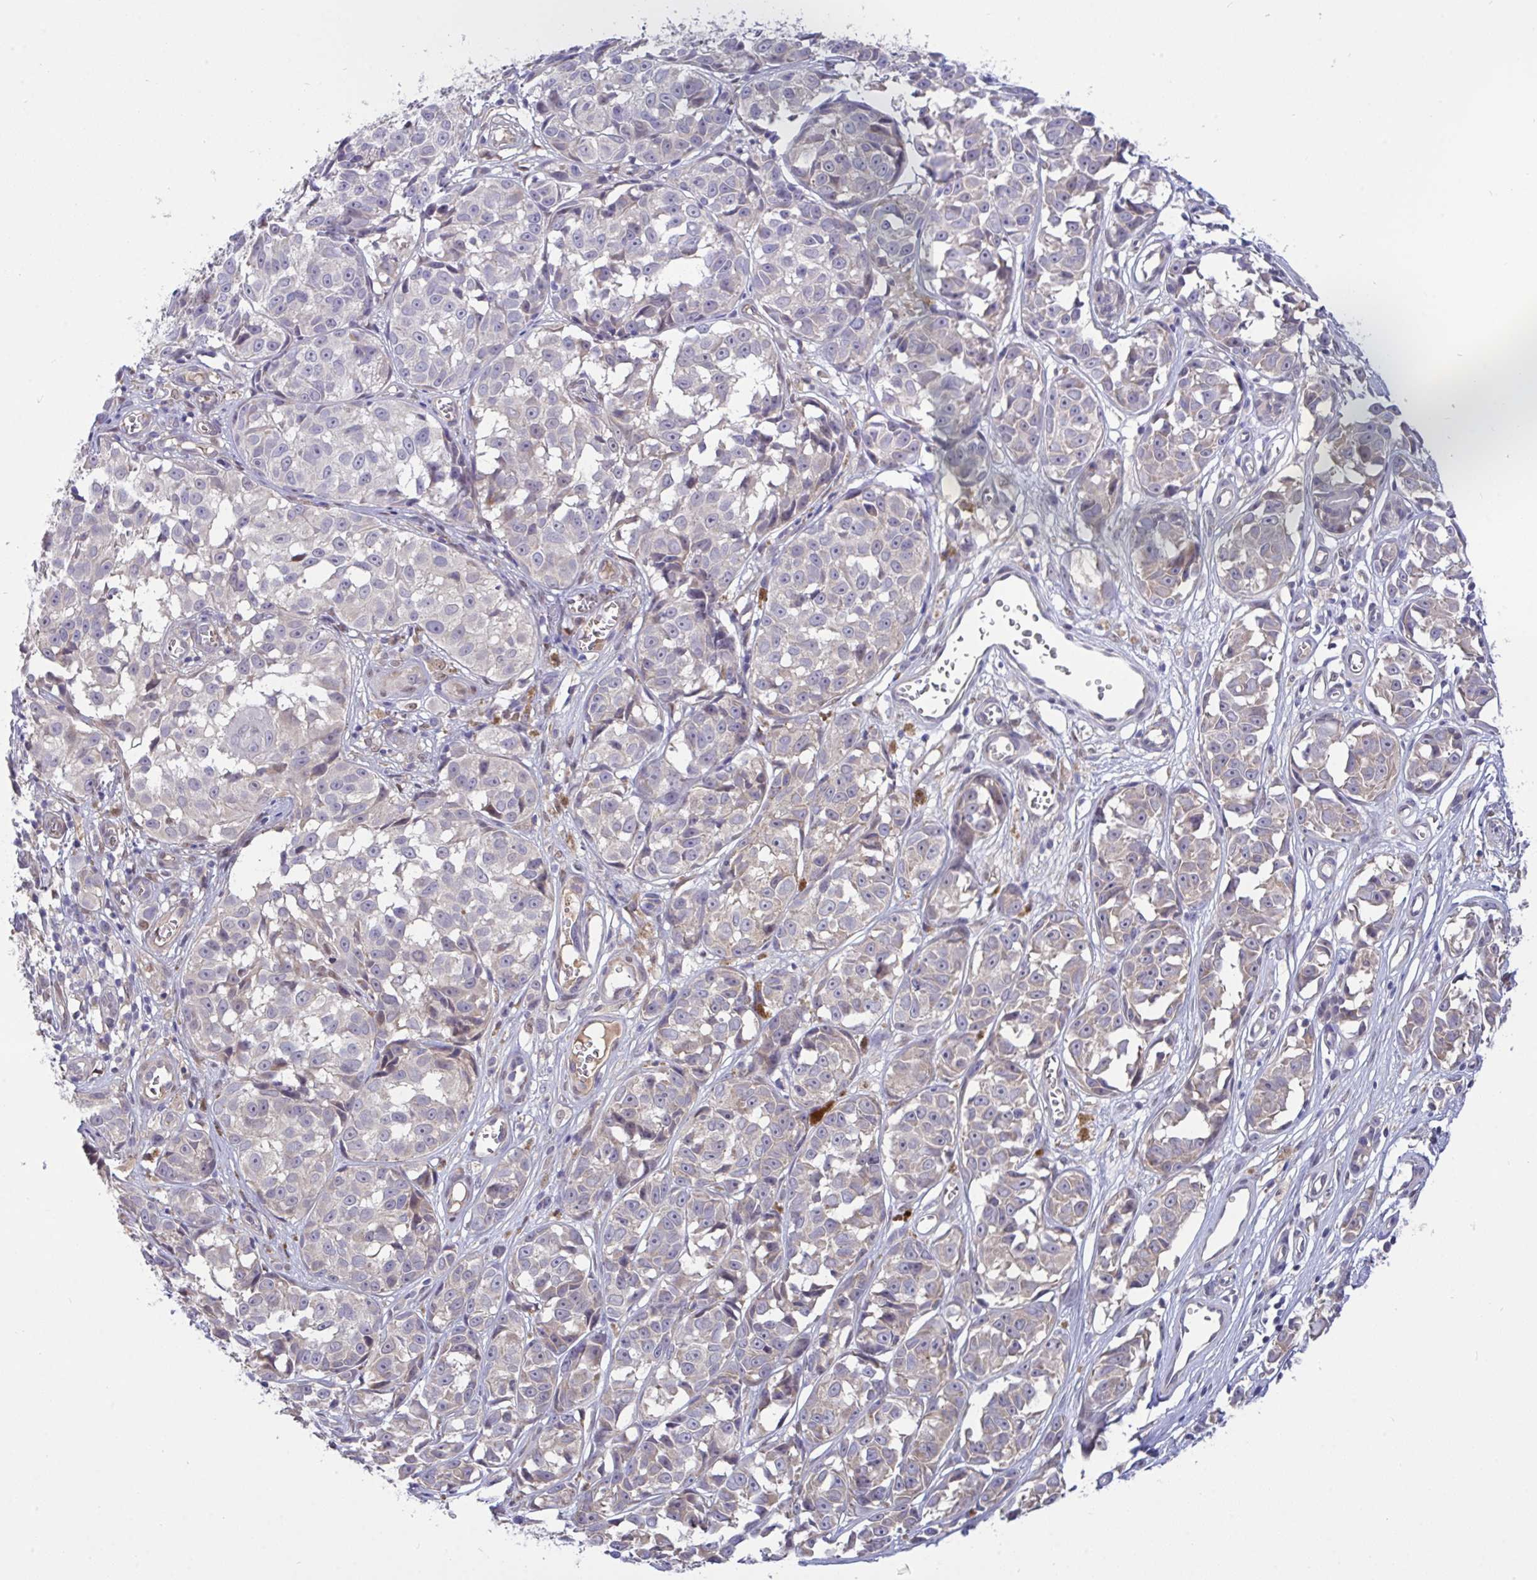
{"staining": {"intensity": "weak", "quantity": "<25%", "location": "cytoplasmic/membranous"}, "tissue": "melanoma", "cell_type": "Tumor cells", "image_type": "cancer", "snomed": [{"axis": "morphology", "description": "Malignant melanoma, NOS"}, {"axis": "topography", "description": "Skin"}], "caption": "Melanoma stained for a protein using immunohistochemistry (IHC) displays no staining tumor cells.", "gene": "L3HYPDH", "patient": {"sex": "male", "age": 73}}